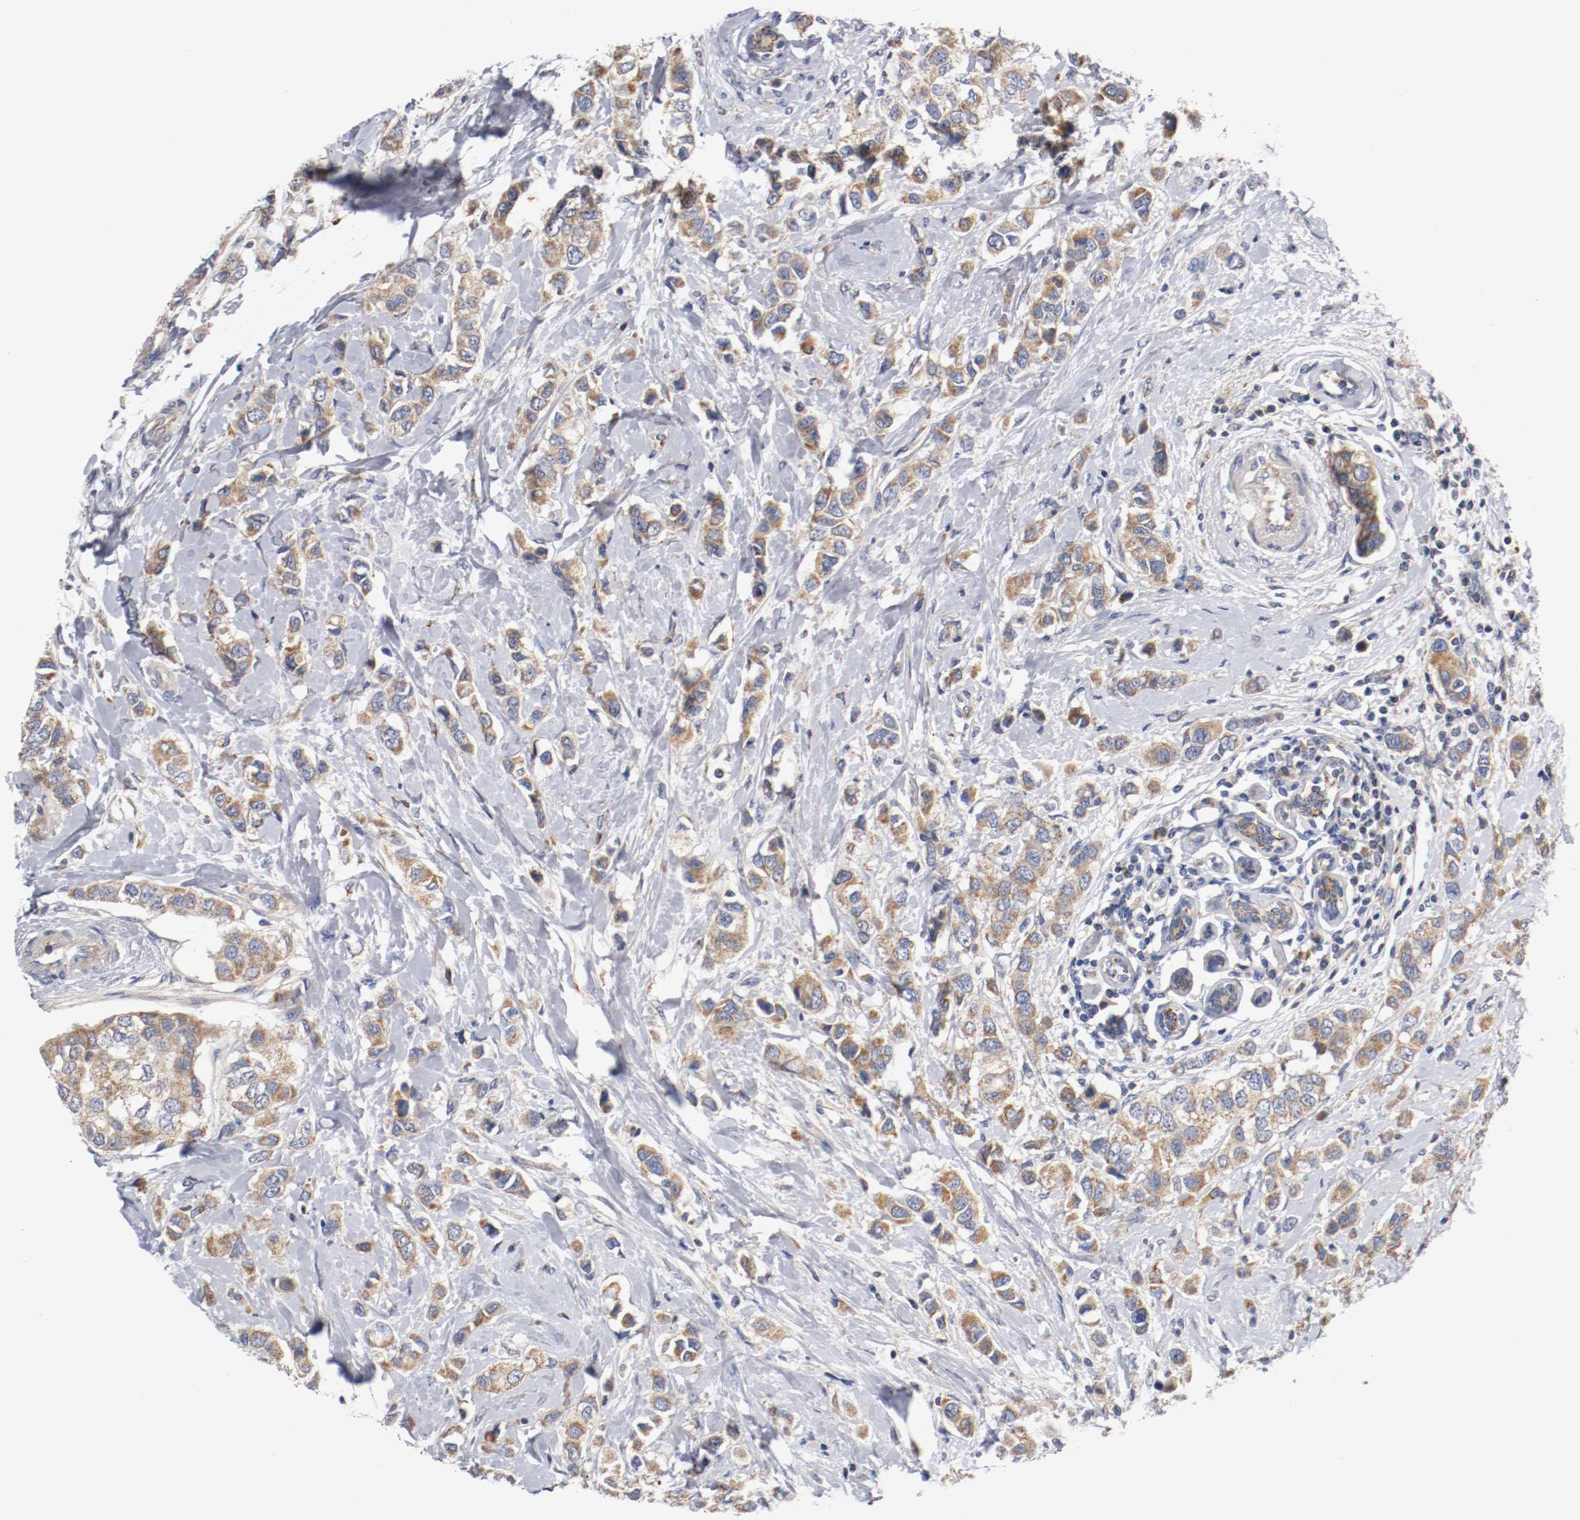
{"staining": {"intensity": "weak", "quantity": ">75%", "location": "cytoplasmic/membranous"}, "tissue": "breast cancer", "cell_type": "Tumor cells", "image_type": "cancer", "snomed": [{"axis": "morphology", "description": "Duct carcinoma"}, {"axis": "topography", "description": "Breast"}], "caption": "A brown stain highlights weak cytoplasmic/membranous expression of a protein in breast invasive ductal carcinoma tumor cells.", "gene": "PCSK6", "patient": {"sex": "female", "age": 50}}